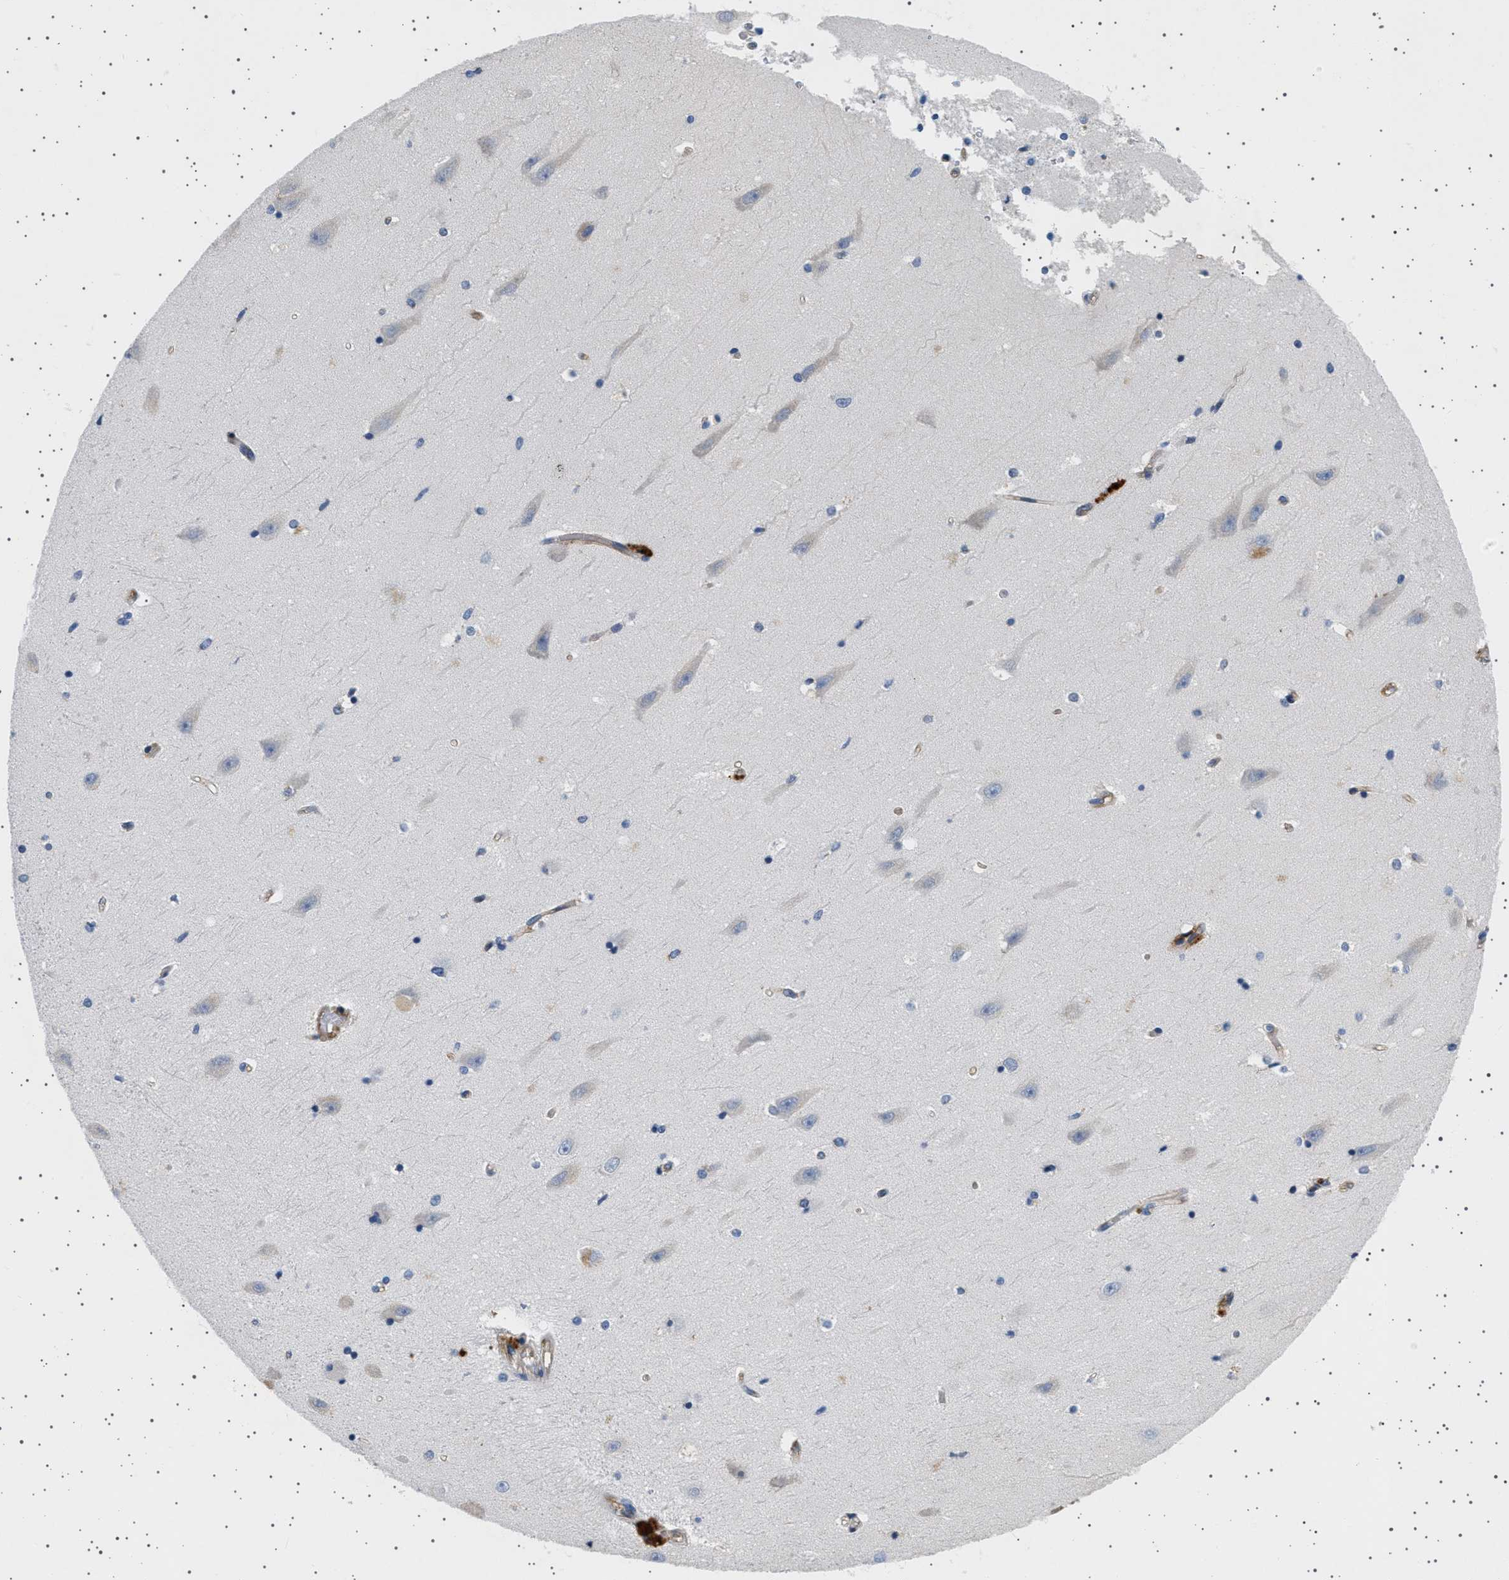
{"staining": {"intensity": "weak", "quantity": "<25%", "location": "cytoplasmic/membranous"}, "tissue": "hippocampus", "cell_type": "Glial cells", "image_type": "normal", "snomed": [{"axis": "morphology", "description": "Normal tissue, NOS"}, {"axis": "topography", "description": "Hippocampus"}], "caption": "Immunohistochemical staining of unremarkable hippocampus reveals no significant expression in glial cells.", "gene": "PLPP6", "patient": {"sex": "male", "age": 45}}